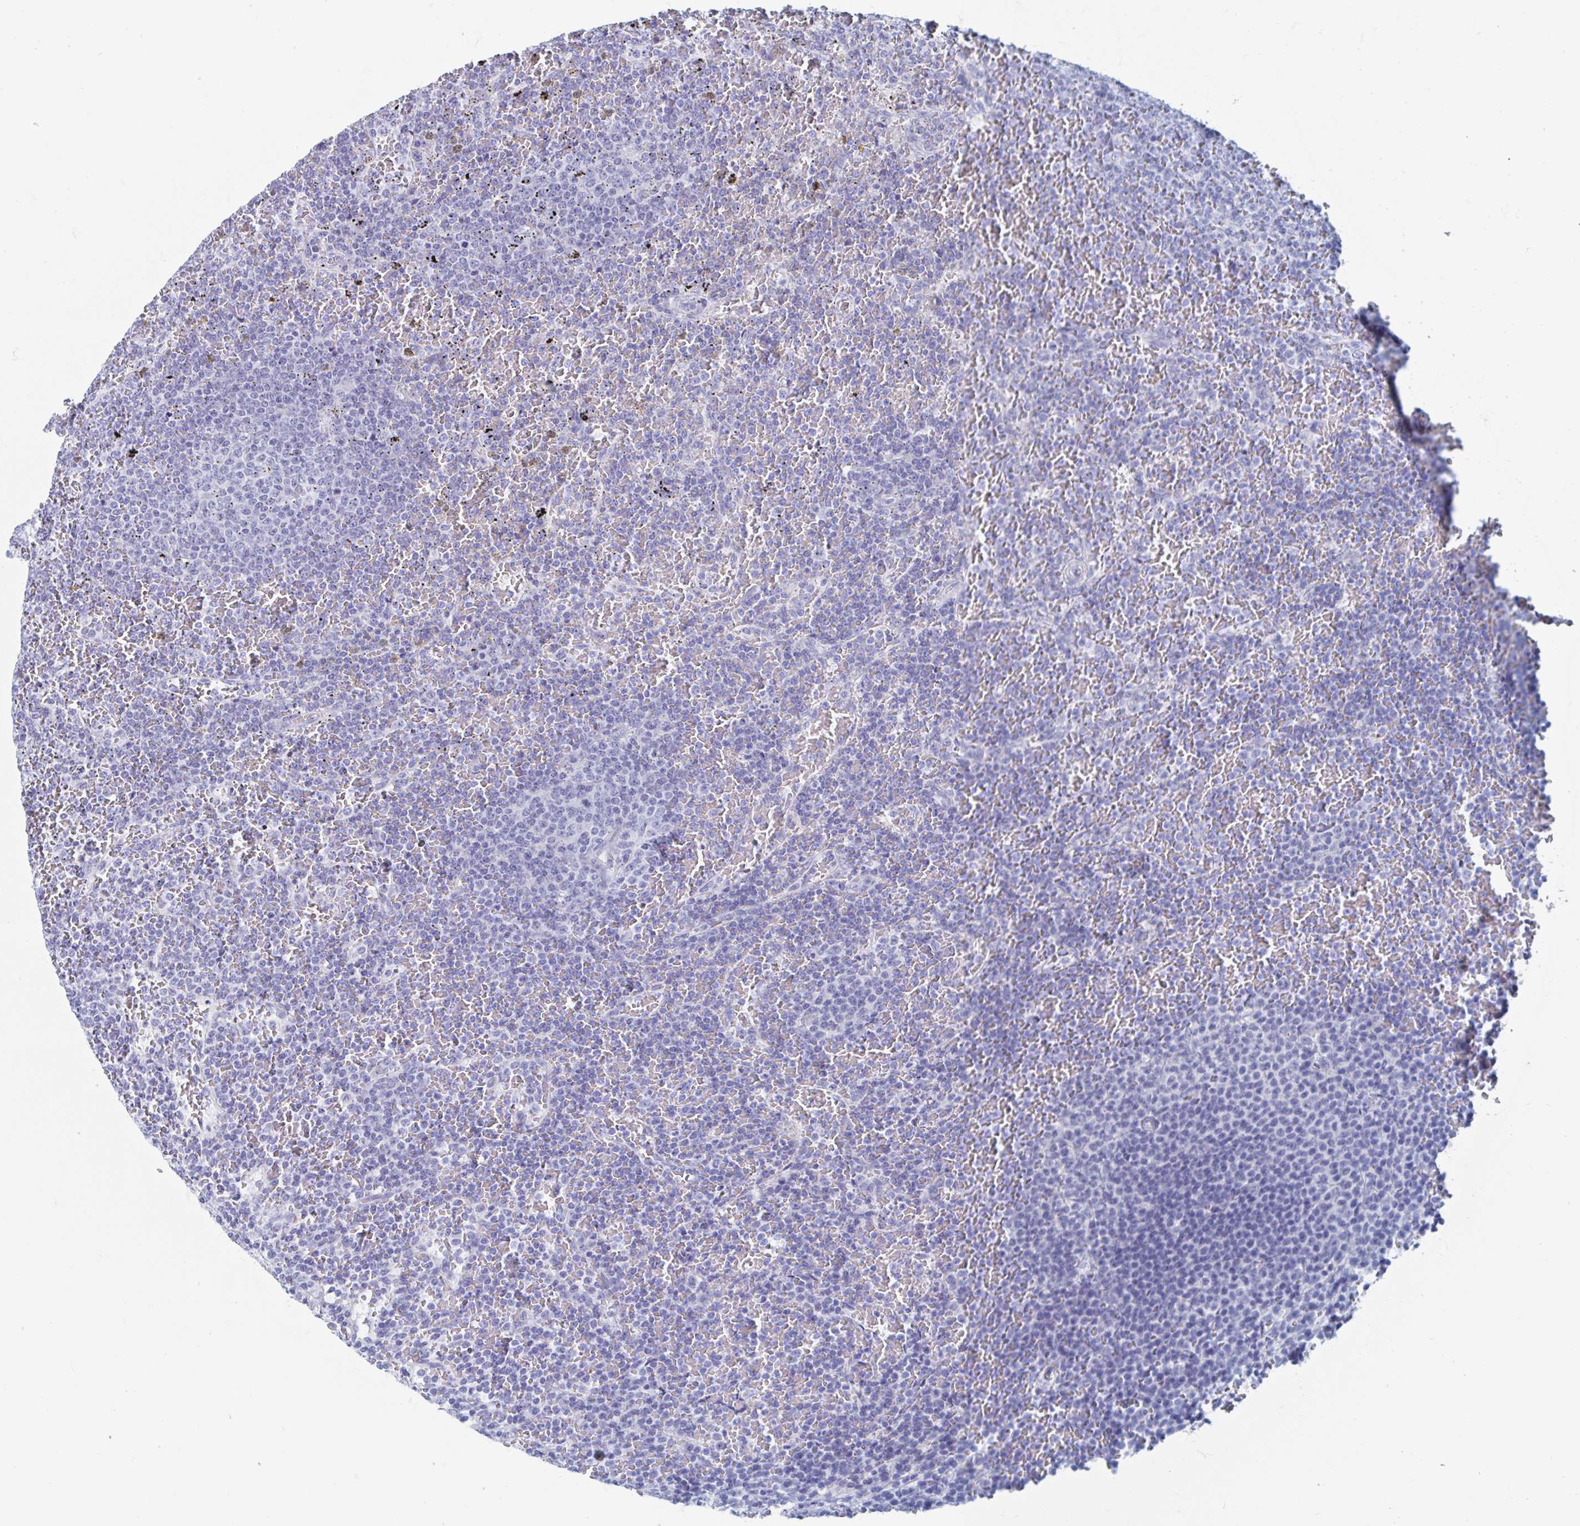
{"staining": {"intensity": "negative", "quantity": "none", "location": "none"}, "tissue": "lymphoma", "cell_type": "Tumor cells", "image_type": "cancer", "snomed": [{"axis": "morphology", "description": "Malignant lymphoma, non-Hodgkin's type, Low grade"}, {"axis": "topography", "description": "Spleen"}], "caption": "High power microscopy image of an immunohistochemistry image of low-grade malignant lymphoma, non-Hodgkin's type, revealing no significant positivity in tumor cells.", "gene": "SHCBP1L", "patient": {"sex": "female", "age": 77}}